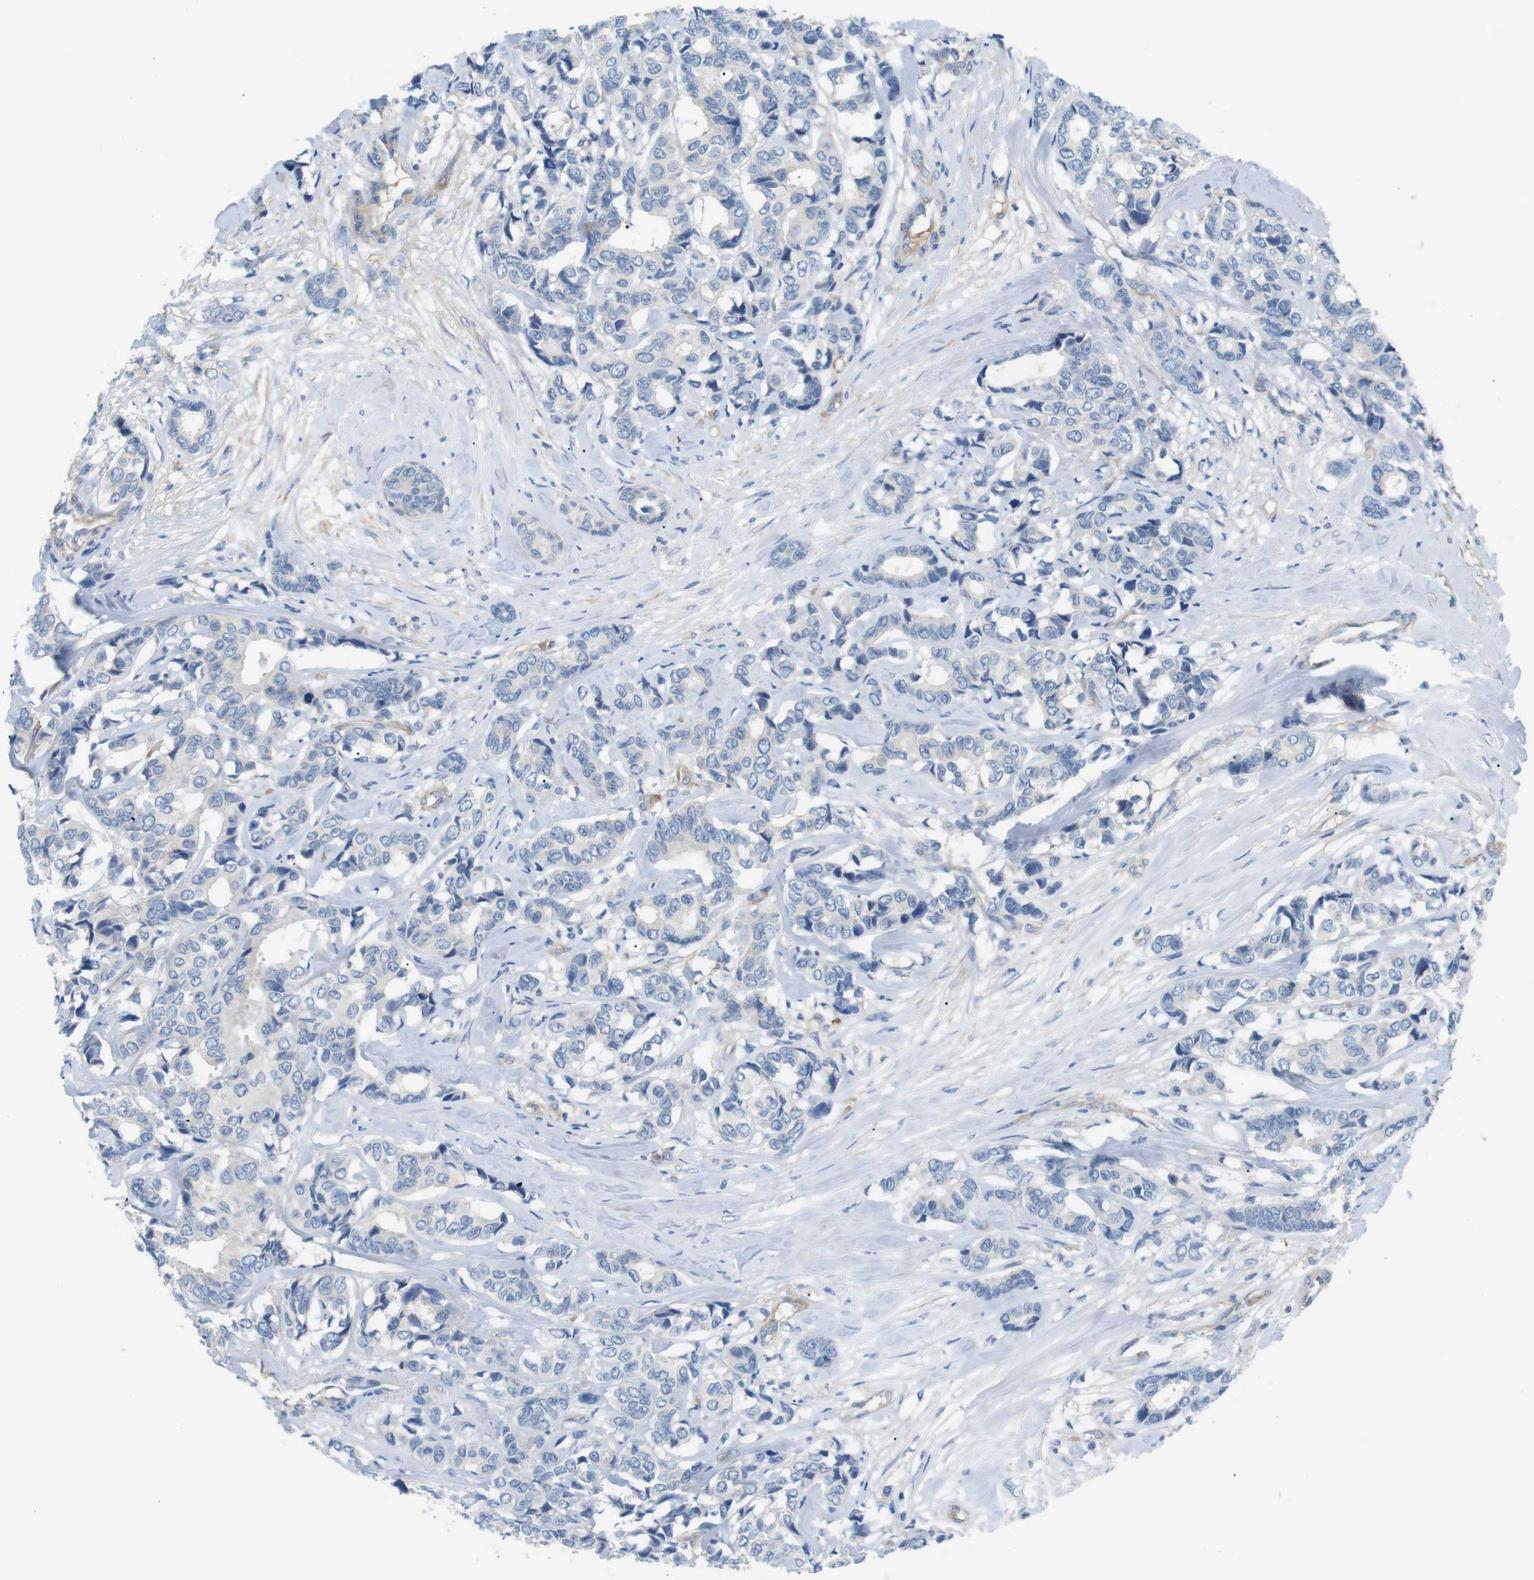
{"staining": {"intensity": "negative", "quantity": "none", "location": "none"}, "tissue": "breast cancer", "cell_type": "Tumor cells", "image_type": "cancer", "snomed": [{"axis": "morphology", "description": "Duct carcinoma"}, {"axis": "topography", "description": "Breast"}], "caption": "Human intraductal carcinoma (breast) stained for a protein using IHC displays no expression in tumor cells.", "gene": "ADCY10", "patient": {"sex": "female", "age": 87}}